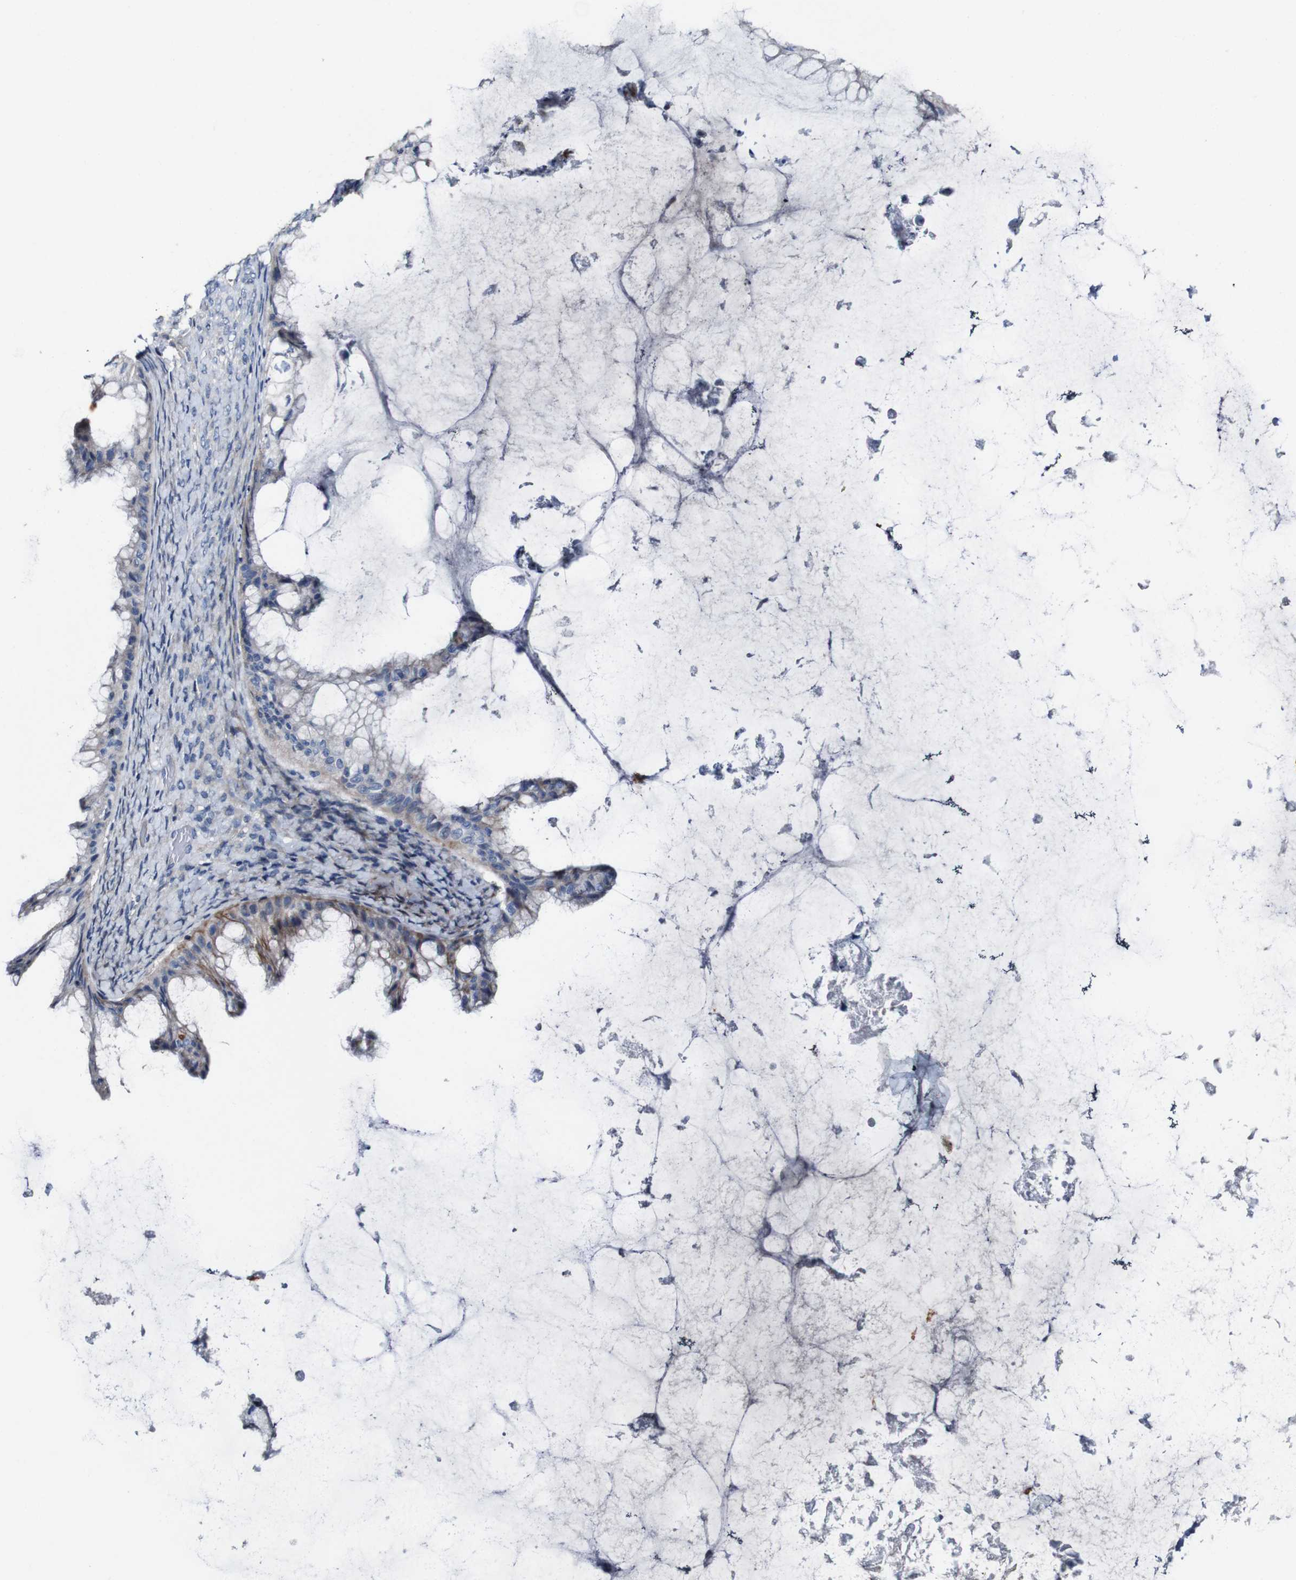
{"staining": {"intensity": "strong", "quantity": "<25%", "location": "cytoplasmic/membranous"}, "tissue": "ovarian cancer", "cell_type": "Tumor cells", "image_type": "cancer", "snomed": [{"axis": "morphology", "description": "Cystadenocarcinoma, mucinous, NOS"}, {"axis": "topography", "description": "Ovary"}], "caption": "Immunohistochemical staining of human ovarian cancer (mucinous cystadenocarcinoma) exhibits strong cytoplasmic/membranous protein expression in approximately <25% of tumor cells.", "gene": "GRAMD1A", "patient": {"sex": "female", "age": 61}}